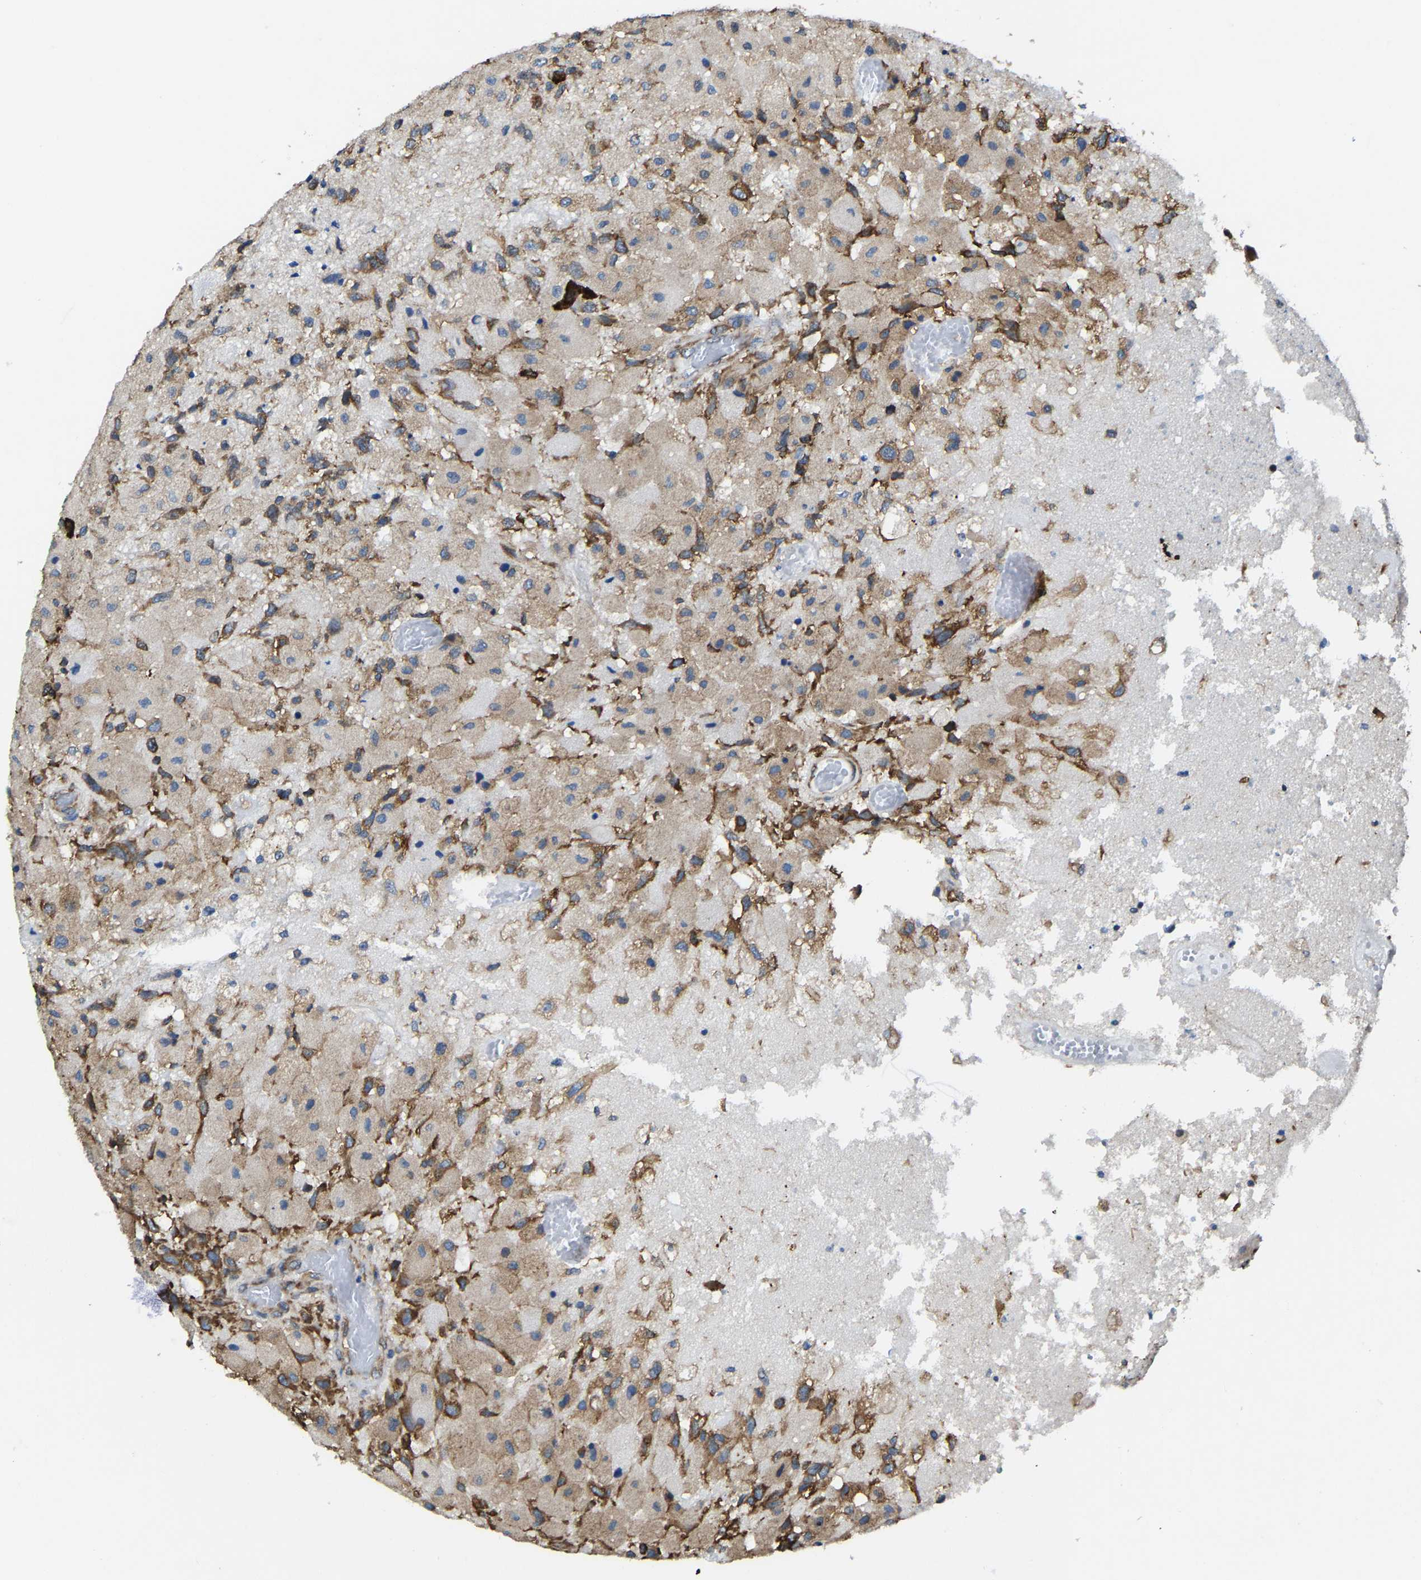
{"staining": {"intensity": "moderate", "quantity": ">75%", "location": "cytoplasmic/membranous"}, "tissue": "glioma", "cell_type": "Tumor cells", "image_type": "cancer", "snomed": [{"axis": "morphology", "description": "Normal tissue, NOS"}, {"axis": "morphology", "description": "Glioma, malignant, High grade"}, {"axis": "topography", "description": "Cerebral cortex"}], "caption": "A micrograph of glioma stained for a protein exhibits moderate cytoplasmic/membranous brown staining in tumor cells. (Stains: DAB (3,3'-diaminobenzidine) in brown, nuclei in blue, Microscopy: brightfield microscopy at high magnification).", "gene": "G3BP2", "patient": {"sex": "male", "age": 77}}